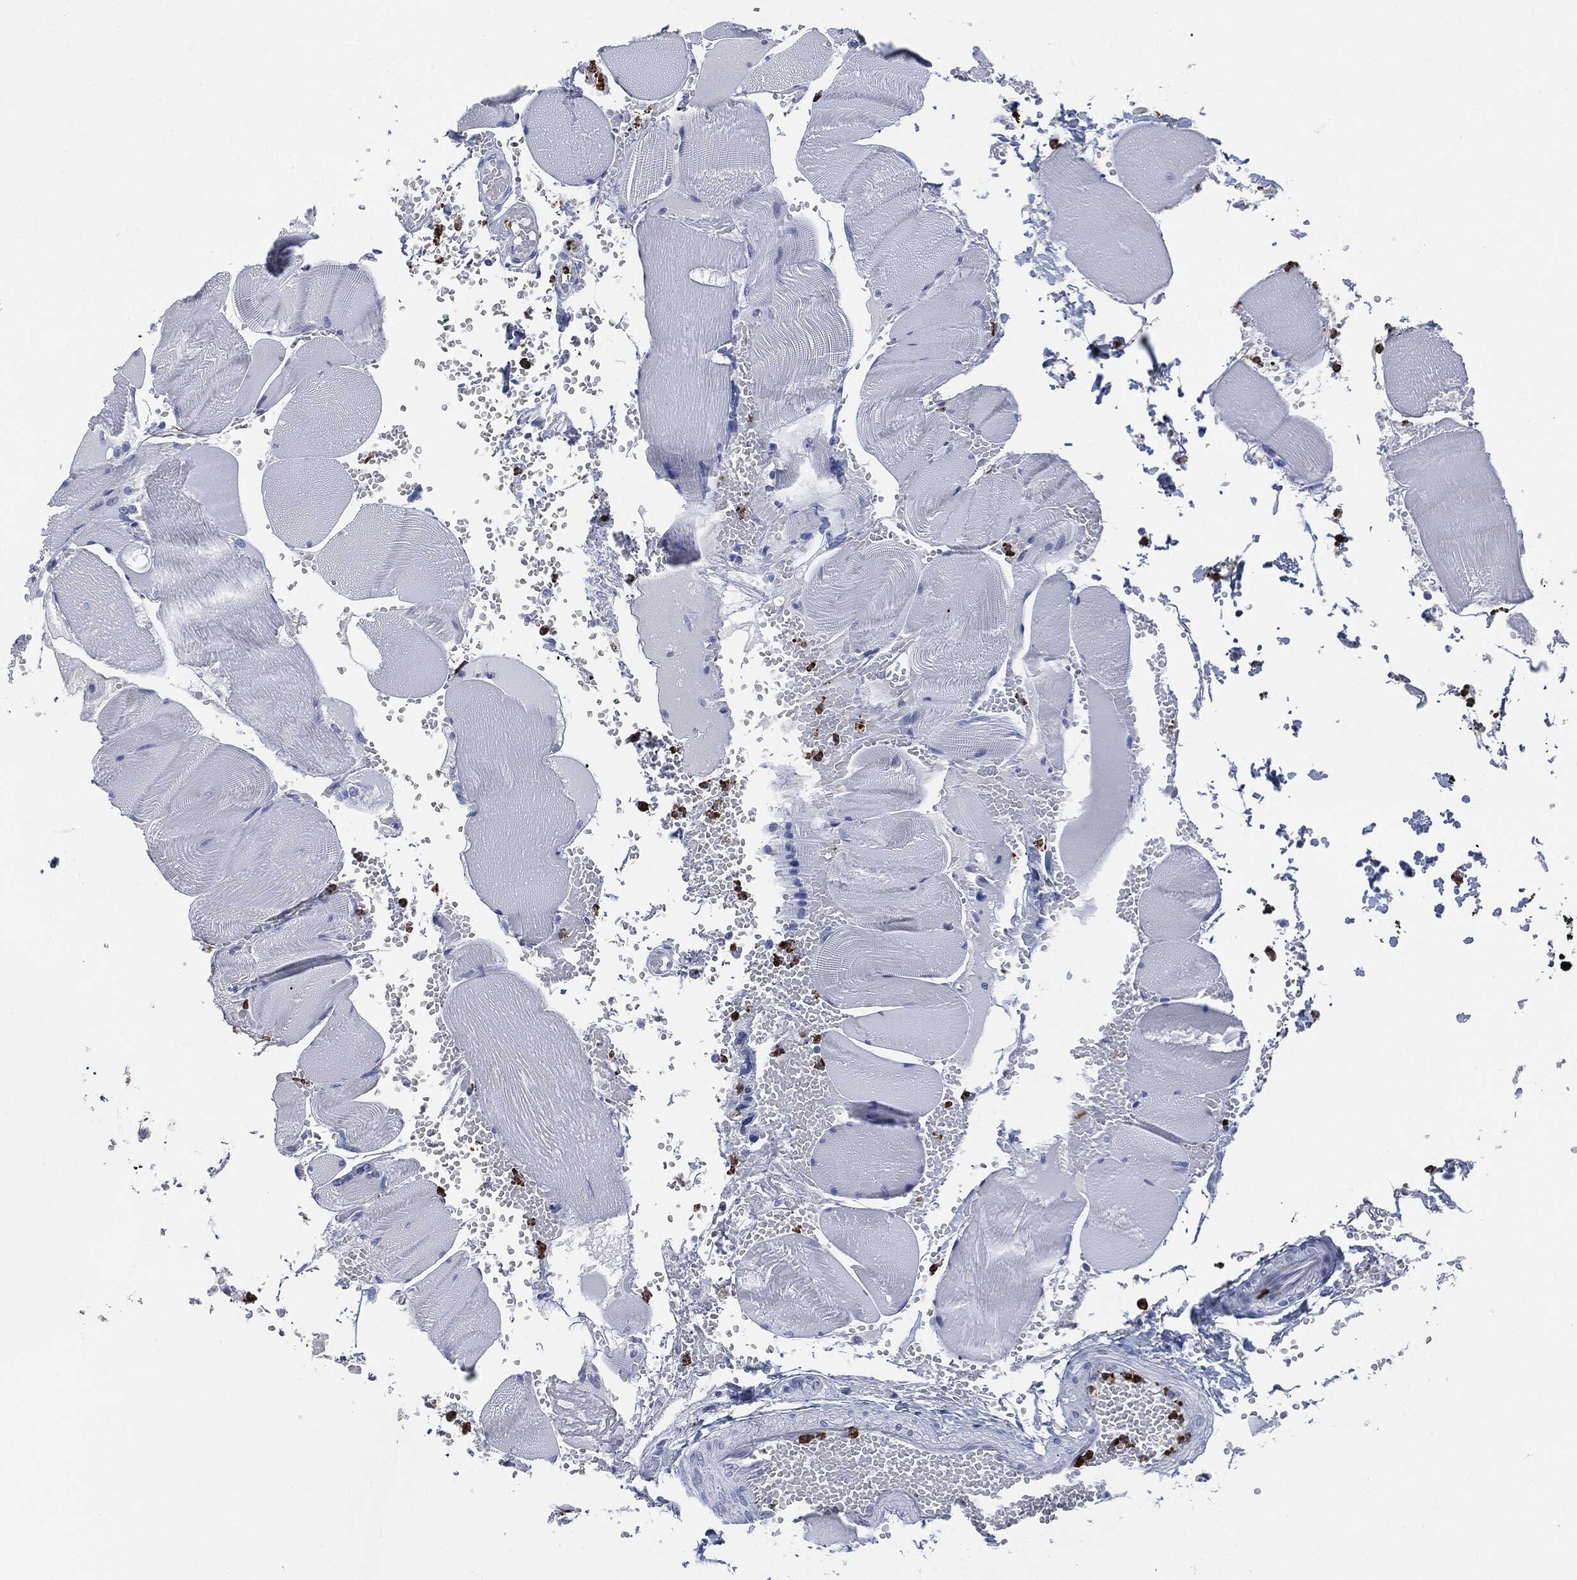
{"staining": {"intensity": "negative", "quantity": "none", "location": "none"}, "tissue": "skeletal muscle", "cell_type": "Myocytes", "image_type": "normal", "snomed": [{"axis": "morphology", "description": "Normal tissue, NOS"}, {"axis": "topography", "description": "Skeletal muscle"}], "caption": "Skeletal muscle was stained to show a protein in brown. There is no significant staining in myocytes. Brightfield microscopy of immunohistochemistry stained with DAB (3,3'-diaminobenzidine) (brown) and hematoxylin (blue), captured at high magnification.", "gene": "CEACAM8", "patient": {"sex": "male", "age": 56}}